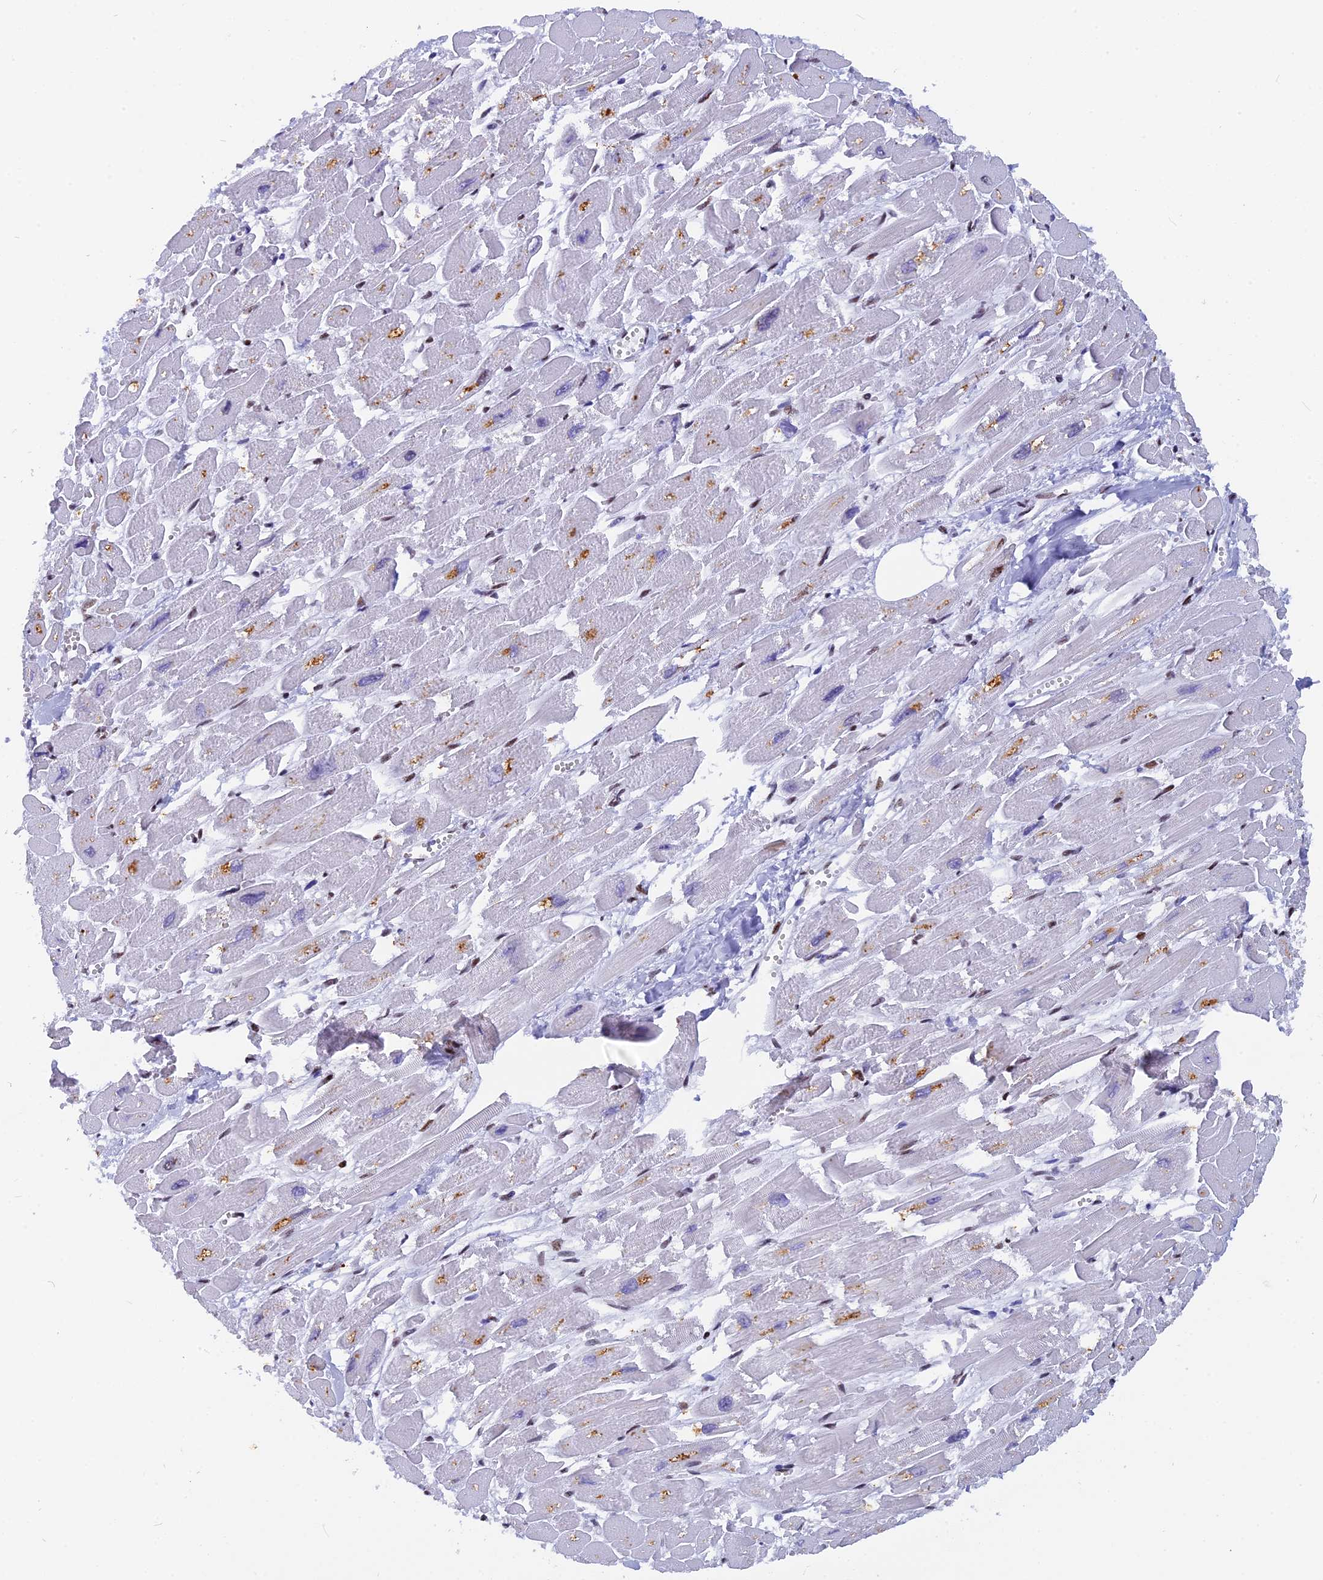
{"staining": {"intensity": "moderate", "quantity": "25%-75%", "location": "cytoplasmic/membranous,nuclear"}, "tissue": "heart muscle", "cell_type": "Cardiomyocytes", "image_type": "normal", "snomed": [{"axis": "morphology", "description": "Normal tissue, NOS"}, {"axis": "topography", "description": "Heart"}], "caption": "A brown stain shows moderate cytoplasmic/membranous,nuclear staining of a protein in cardiomyocytes of normal human heart muscle. Ihc stains the protein of interest in brown and the nuclei are stained blue.", "gene": "NSA2", "patient": {"sex": "male", "age": 54}}